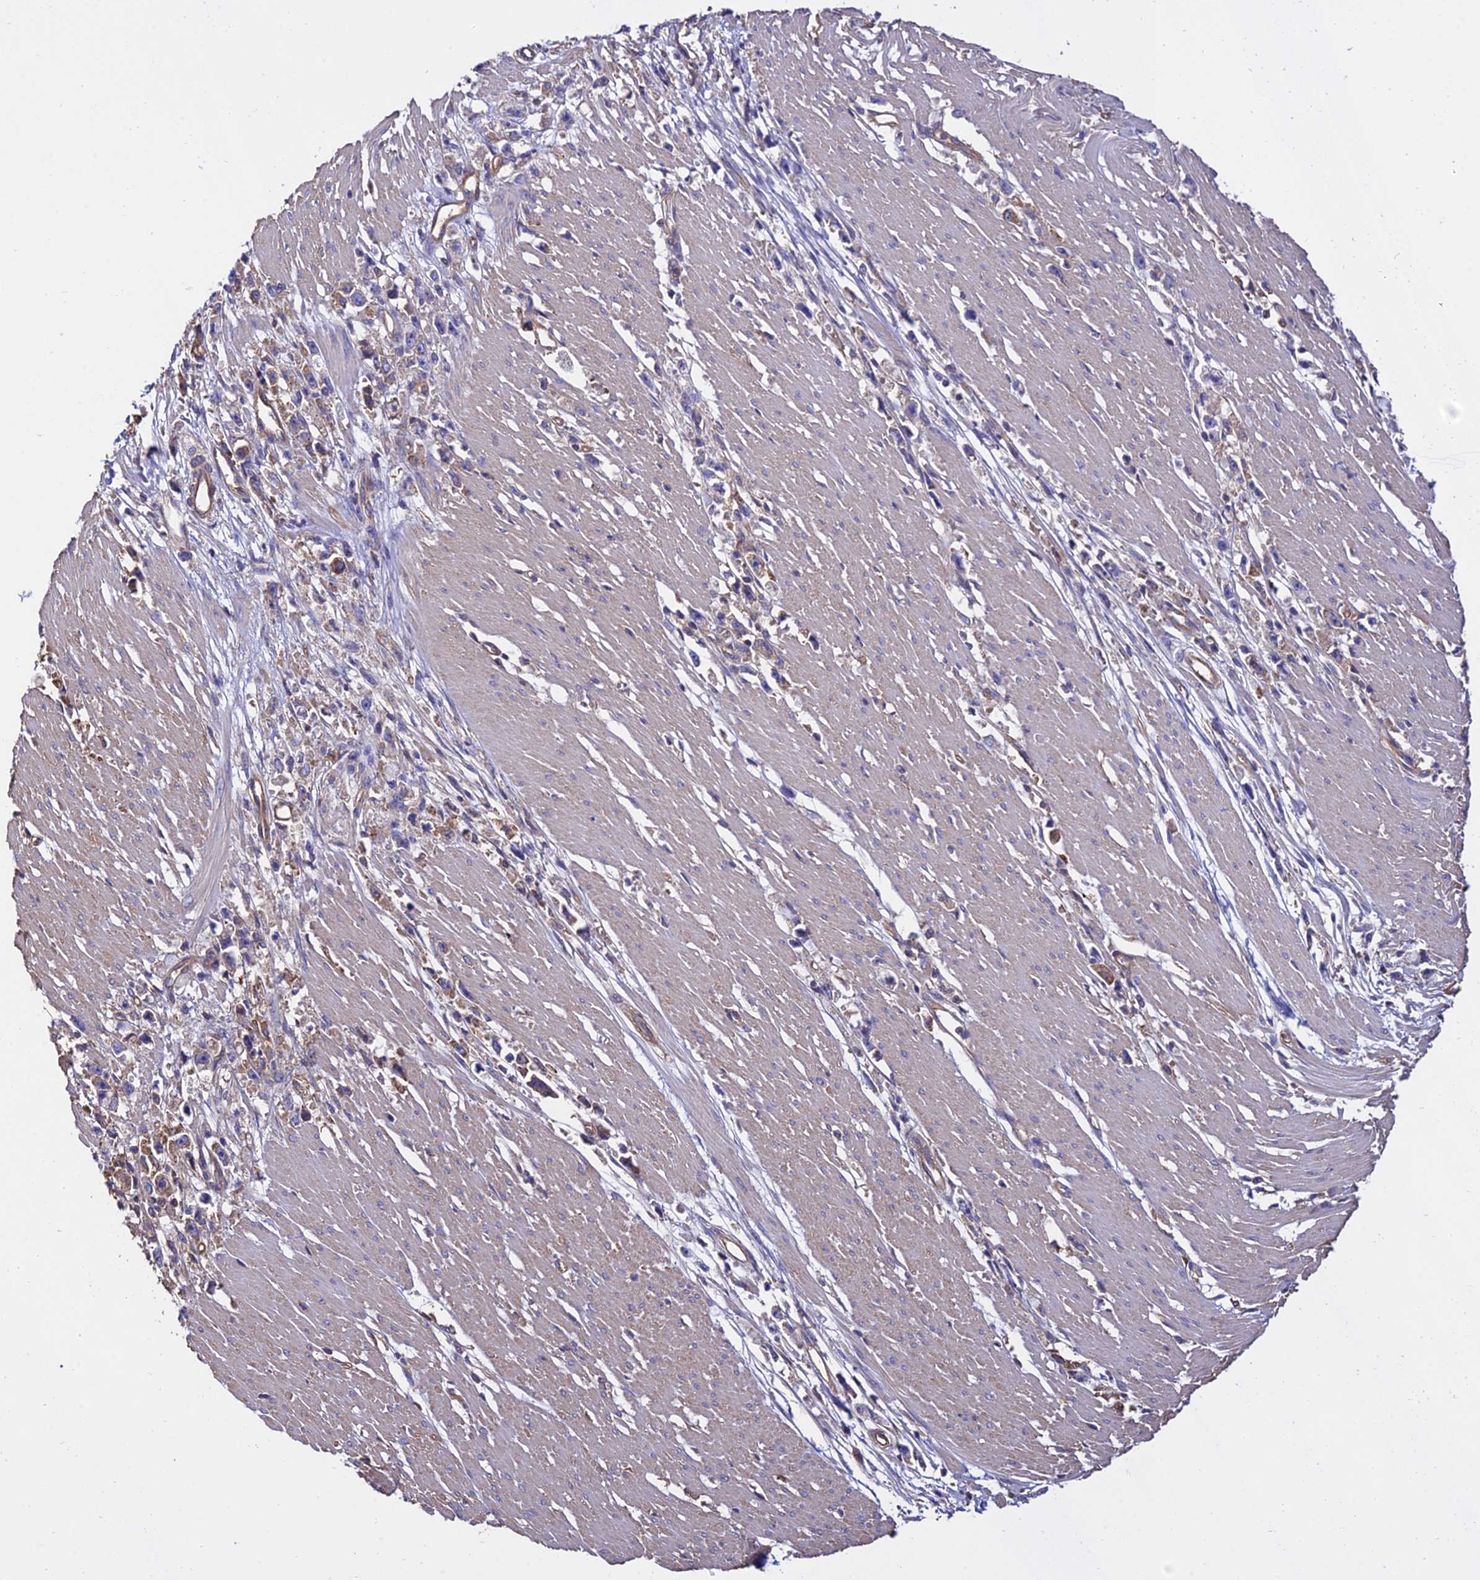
{"staining": {"intensity": "weak", "quantity": ">75%", "location": "cytoplasmic/membranous"}, "tissue": "stomach cancer", "cell_type": "Tumor cells", "image_type": "cancer", "snomed": [{"axis": "morphology", "description": "Adenocarcinoma, NOS"}, {"axis": "topography", "description": "Stomach"}], "caption": "Protein expression analysis of stomach cancer (adenocarcinoma) reveals weak cytoplasmic/membranous staining in approximately >75% of tumor cells. (DAB IHC with brightfield microscopy, high magnification).", "gene": "CALM2", "patient": {"sex": "female", "age": 59}}